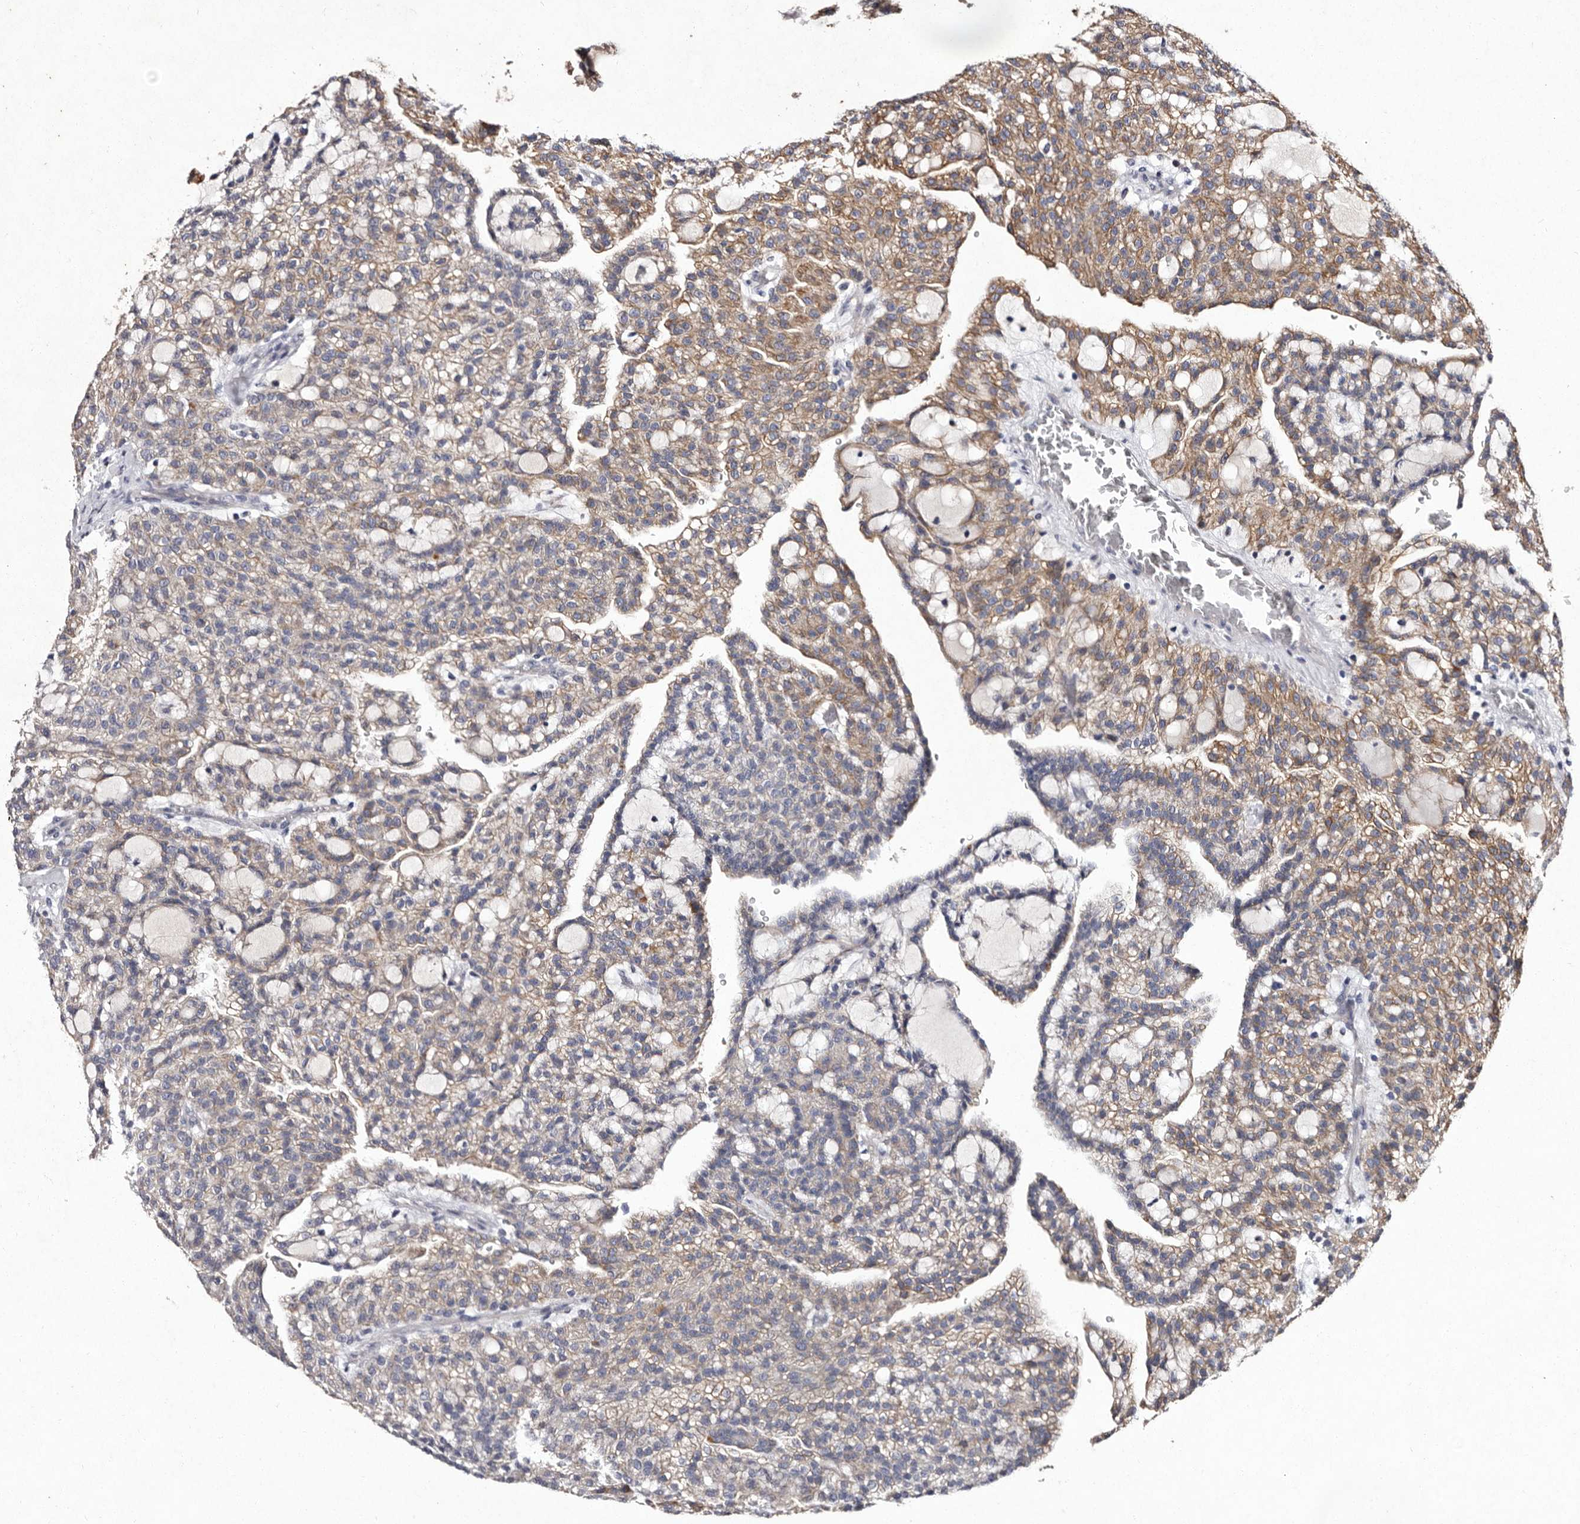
{"staining": {"intensity": "moderate", "quantity": "25%-75%", "location": "cytoplasmic/membranous"}, "tissue": "renal cancer", "cell_type": "Tumor cells", "image_type": "cancer", "snomed": [{"axis": "morphology", "description": "Adenocarcinoma, NOS"}, {"axis": "topography", "description": "Kidney"}], "caption": "Protein expression analysis of human adenocarcinoma (renal) reveals moderate cytoplasmic/membranous expression in approximately 25%-75% of tumor cells. (brown staining indicates protein expression, while blue staining denotes nuclei).", "gene": "TFB1M", "patient": {"sex": "male", "age": 63}}